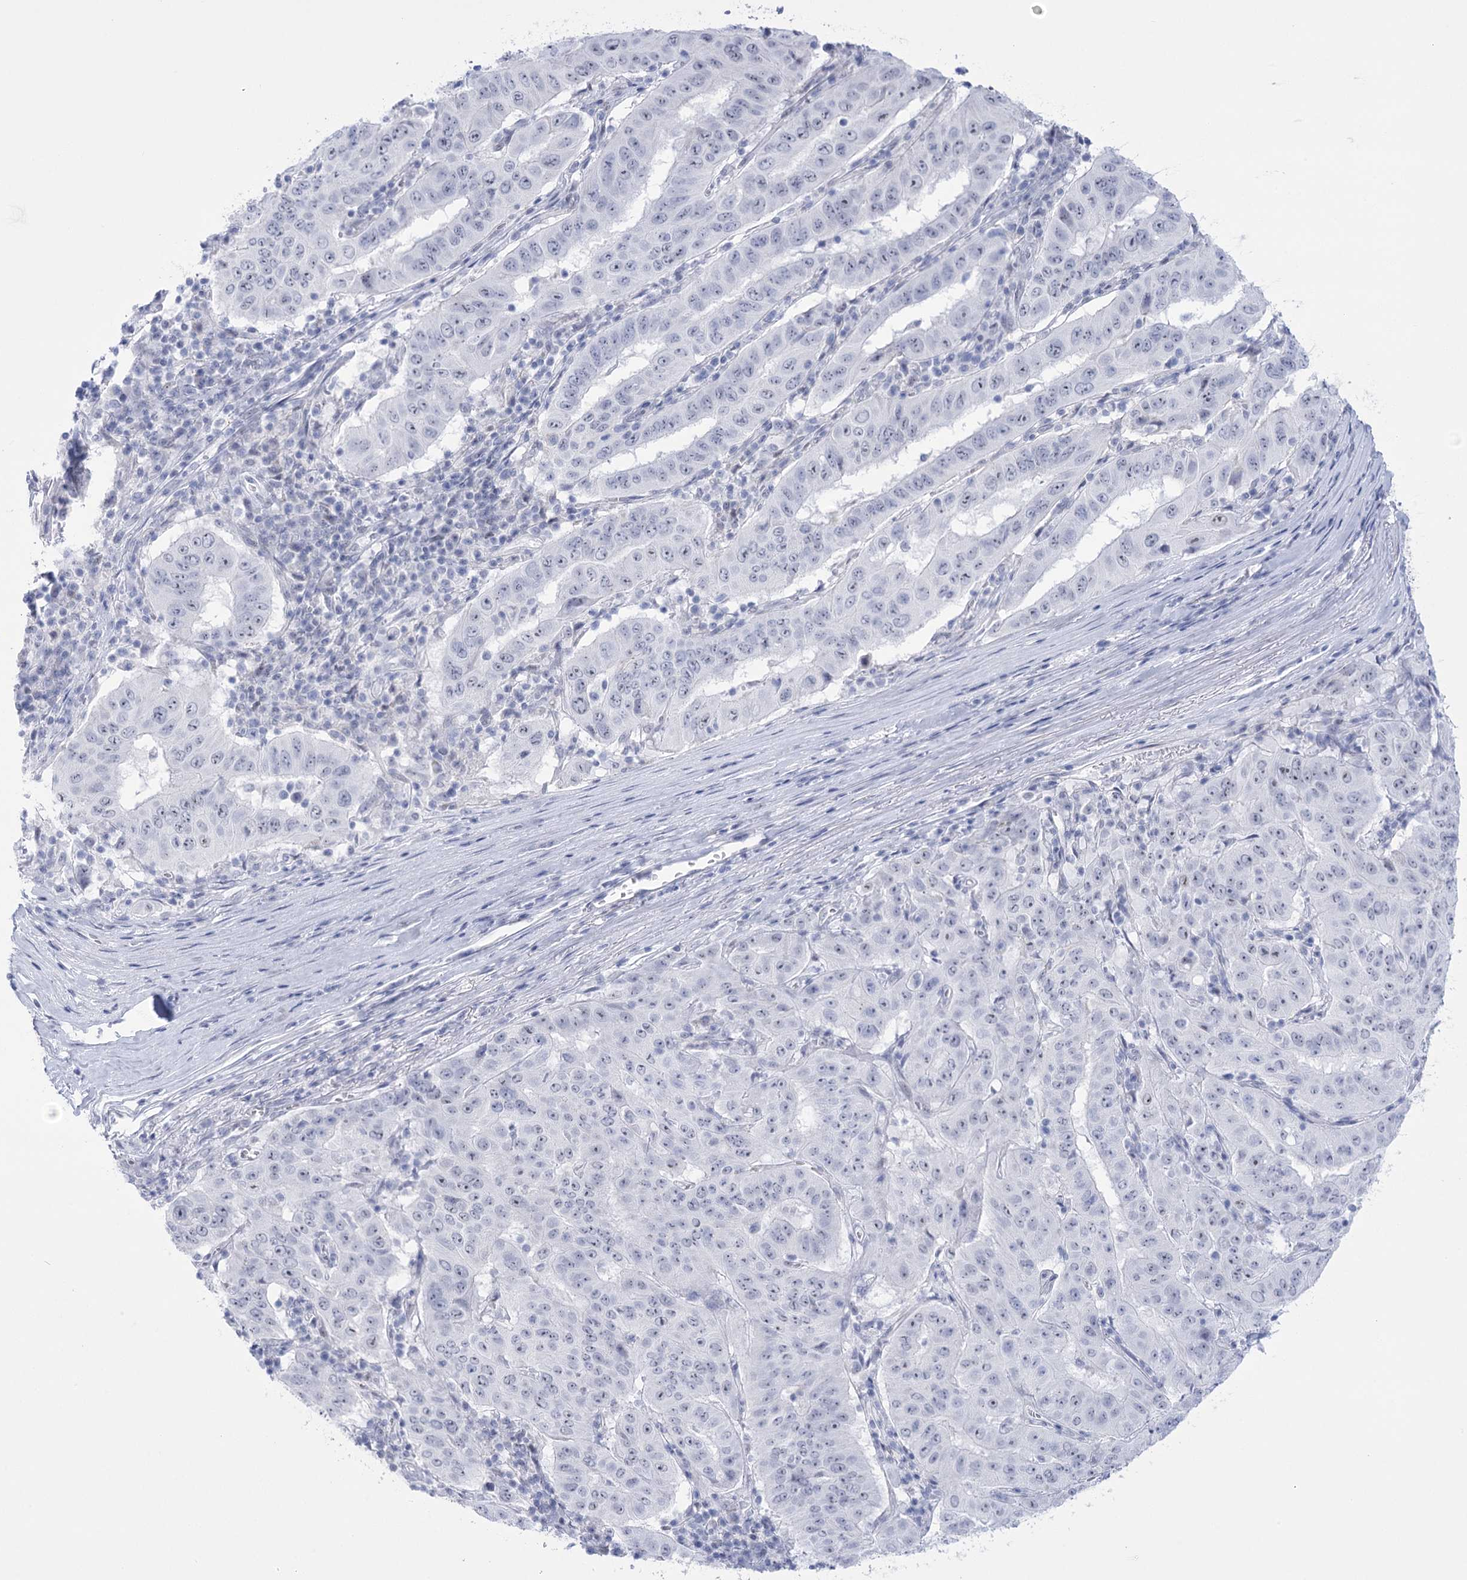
{"staining": {"intensity": "negative", "quantity": "none", "location": "none"}, "tissue": "pancreatic cancer", "cell_type": "Tumor cells", "image_type": "cancer", "snomed": [{"axis": "morphology", "description": "Adenocarcinoma, NOS"}, {"axis": "topography", "description": "Pancreas"}], "caption": "Tumor cells are negative for protein expression in human pancreatic cancer (adenocarcinoma). The staining was performed using DAB (3,3'-diaminobenzidine) to visualize the protein expression in brown, while the nuclei were stained in blue with hematoxylin (Magnification: 20x).", "gene": "HORMAD1", "patient": {"sex": "male", "age": 63}}